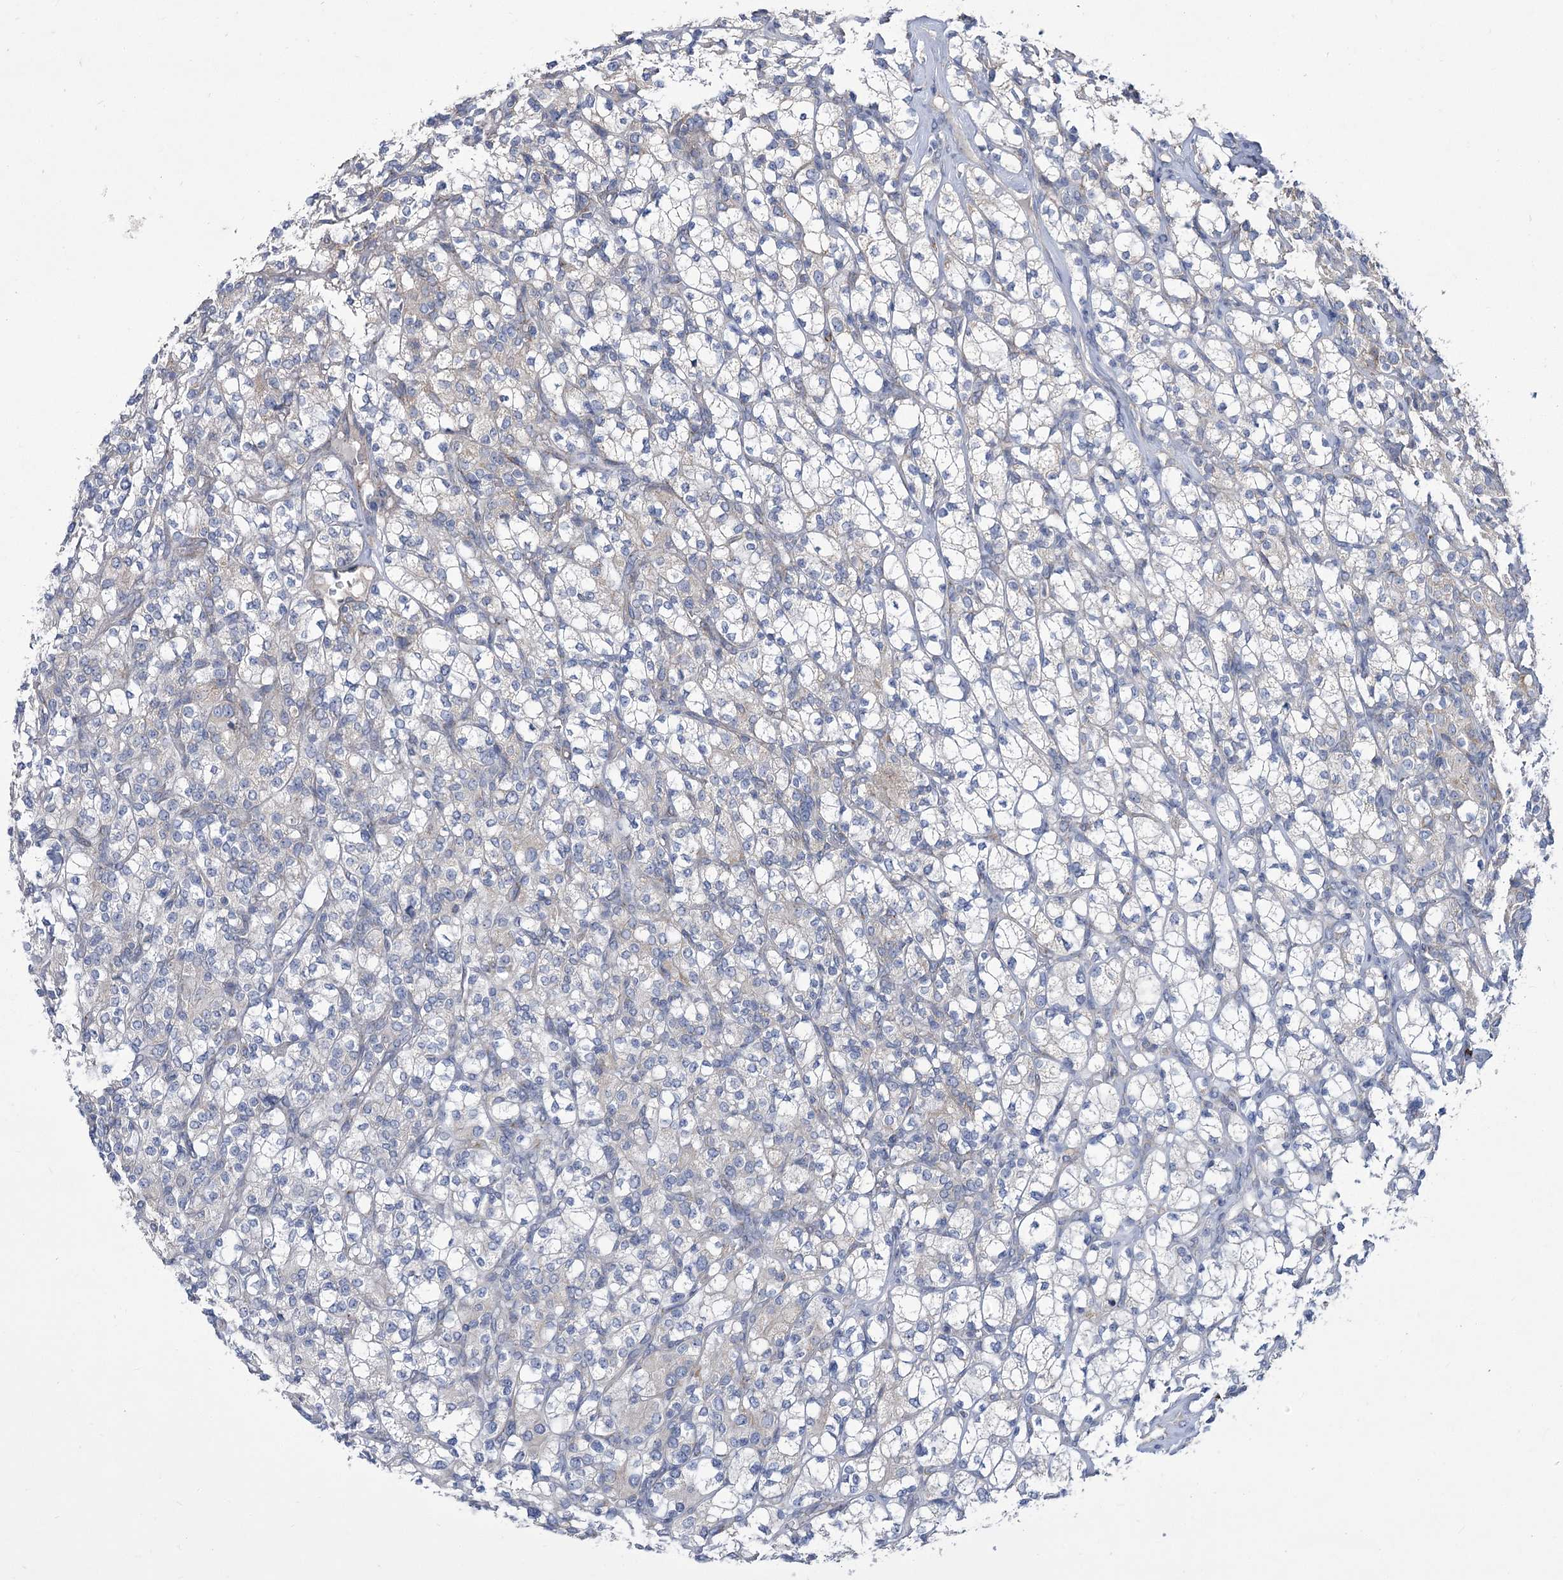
{"staining": {"intensity": "negative", "quantity": "none", "location": "none"}, "tissue": "renal cancer", "cell_type": "Tumor cells", "image_type": "cancer", "snomed": [{"axis": "morphology", "description": "Adenocarcinoma, NOS"}, {"axis": "topography", "description": "Kidney"}], "caption": "Immunohistochemical staining of human renal adenocarcinoma shows no significant expression in tumor cells.", "gene": "PDHB", "patient": {"sex": "male", "age": 77}}